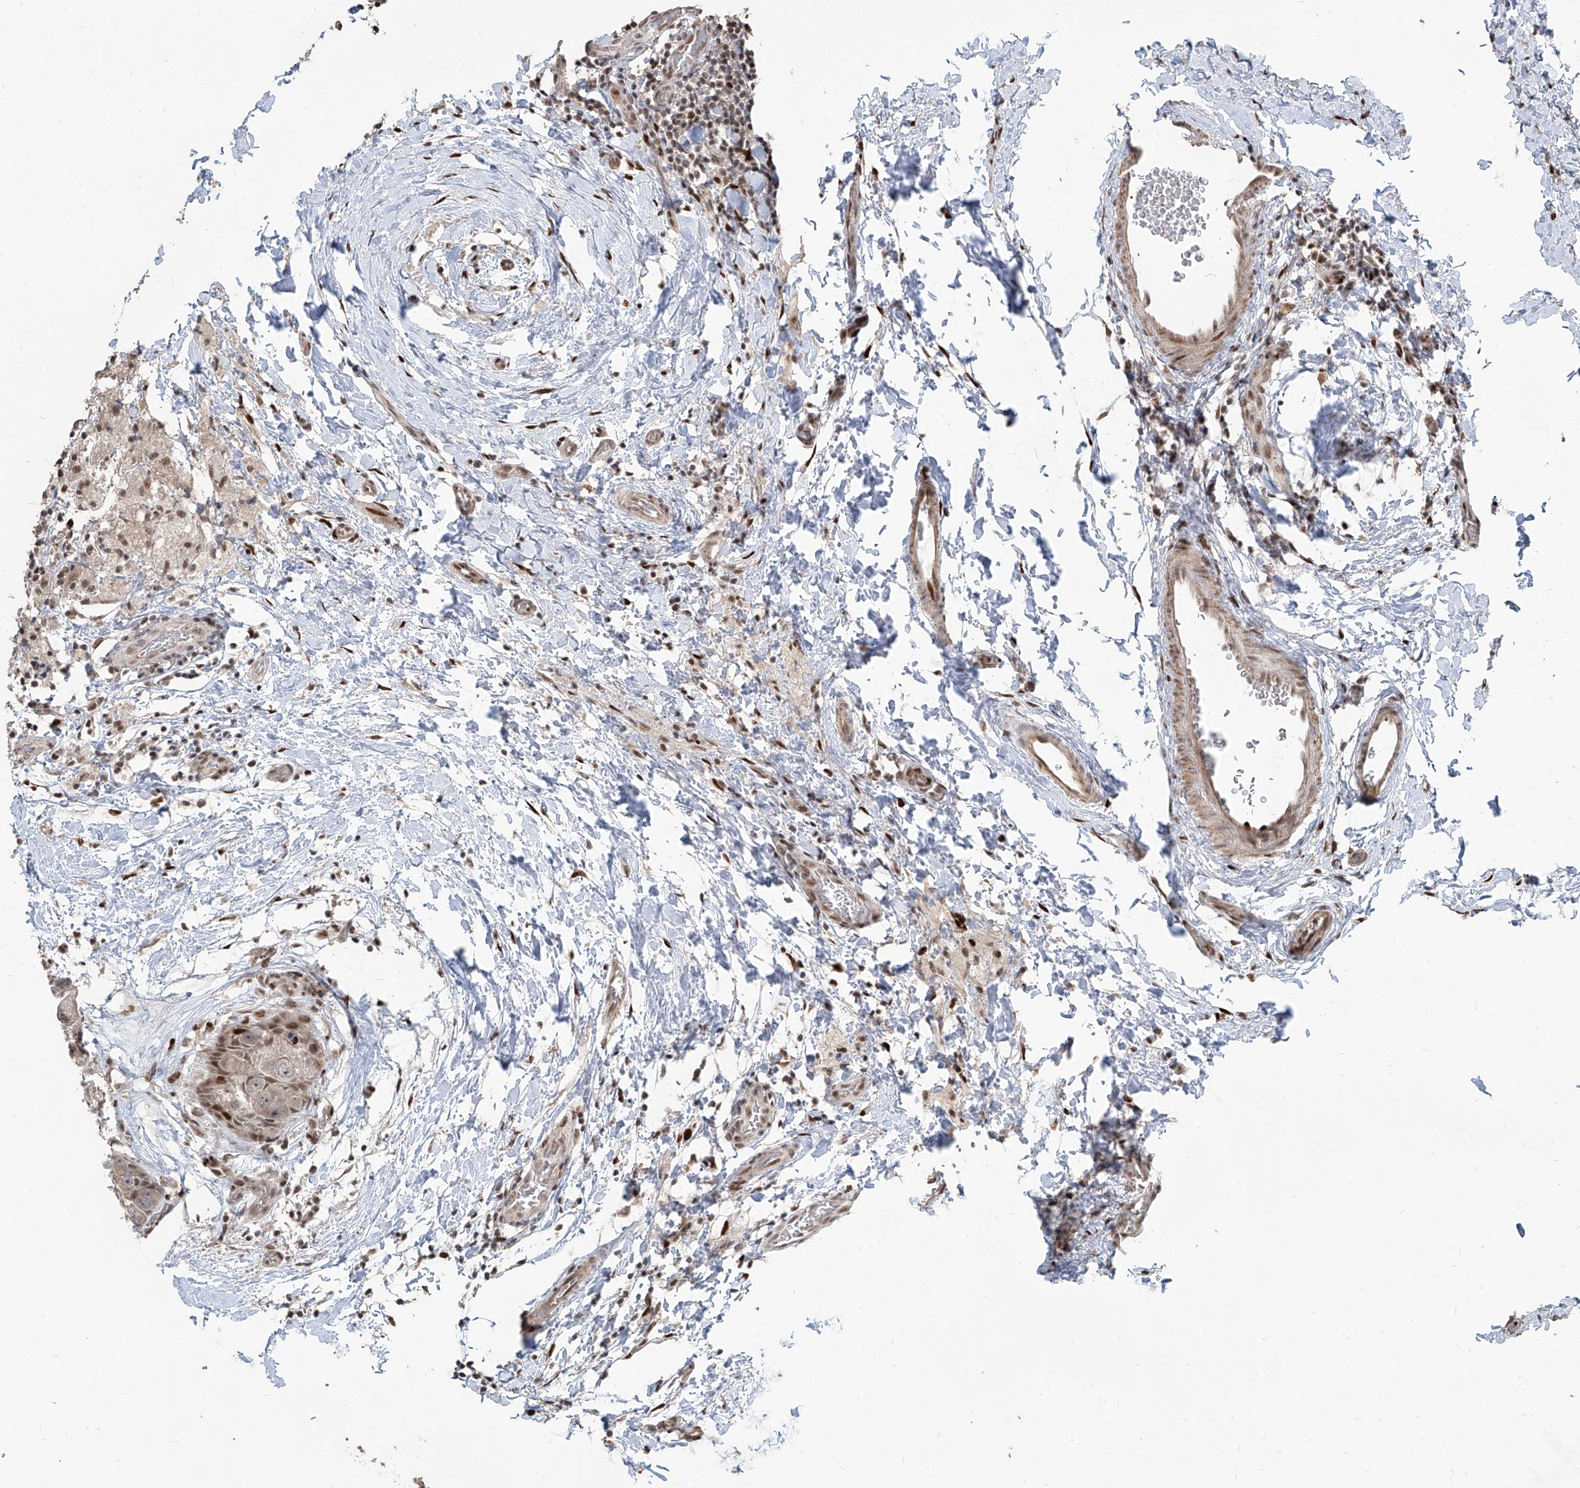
{"staining": {"intensity": "weak", "quantity": ">75%", "location": "nuclear"}, "tissue": "breast cancer", "cell_type": "Tumor cells", "image_type": "cancer", "snomed": [{"axis": "morphology", "description": "Duct carcinoma"}, {"axis": "topography", "description": "Breast"}], "caption": "Immunohistochemistry of human breast cancer (intraductal carcinoma) reveals low levels of weak nuclear staining in about >75% of tumor cells.", "gene": "IRF2", "patient": {"sex": "female", "age": 62}}